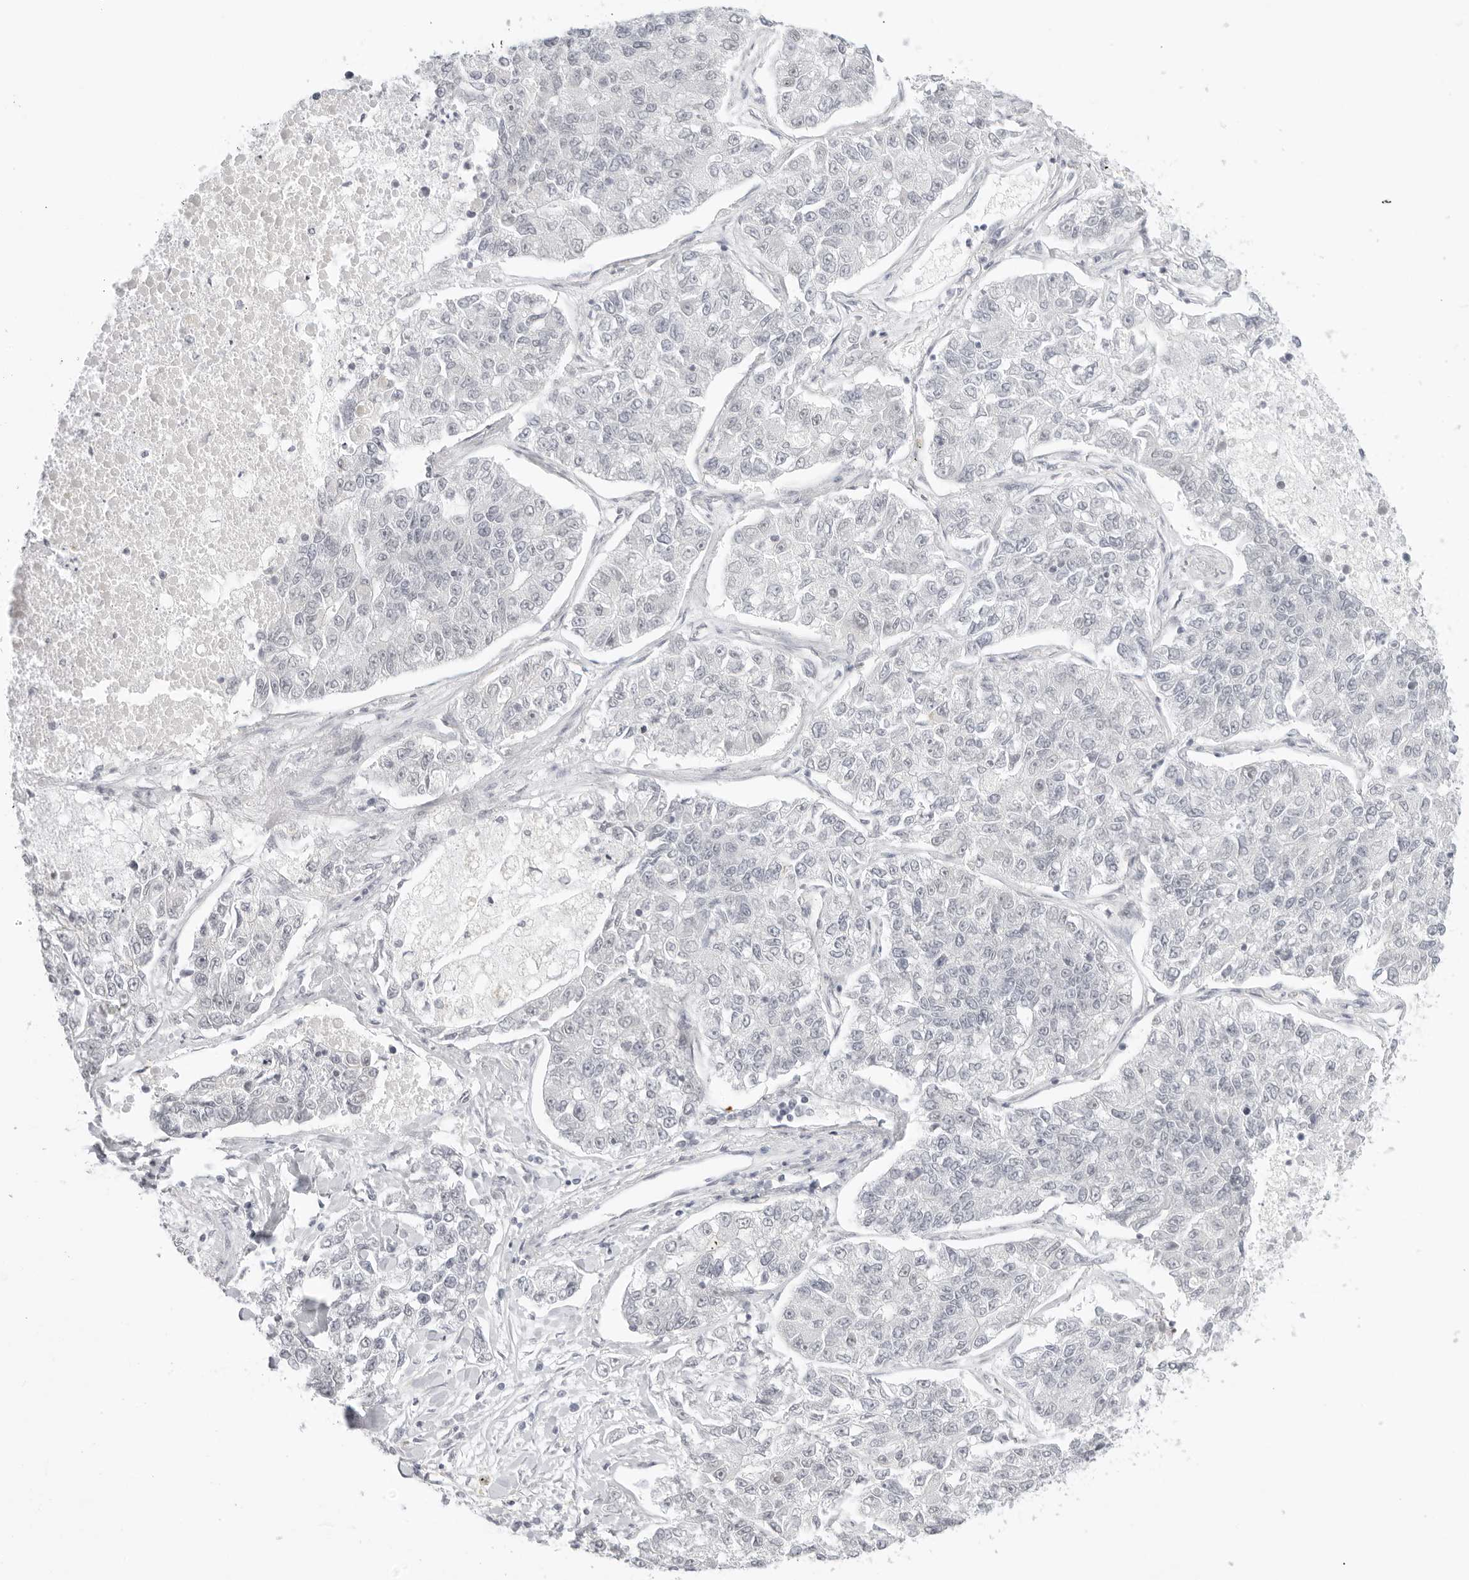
{"staining": {"intensity": "negative", "quantity": "none", "location": "none"}, "tissue": "lung cancer", "cell_type": "Tumor cells", "image_type": "cancer", "snomed": [{"axis": "morphology", "description": "Adenocarcinoma, NOS"}, {"axis": "topography", "description": "Lung"}], "caption": "Lung adenocarcinoma was stained to show a protein in brown. There is no significant expression in tumor cells.", "gene": "MED18", "patient": {"sex": "male", "age": 49}}